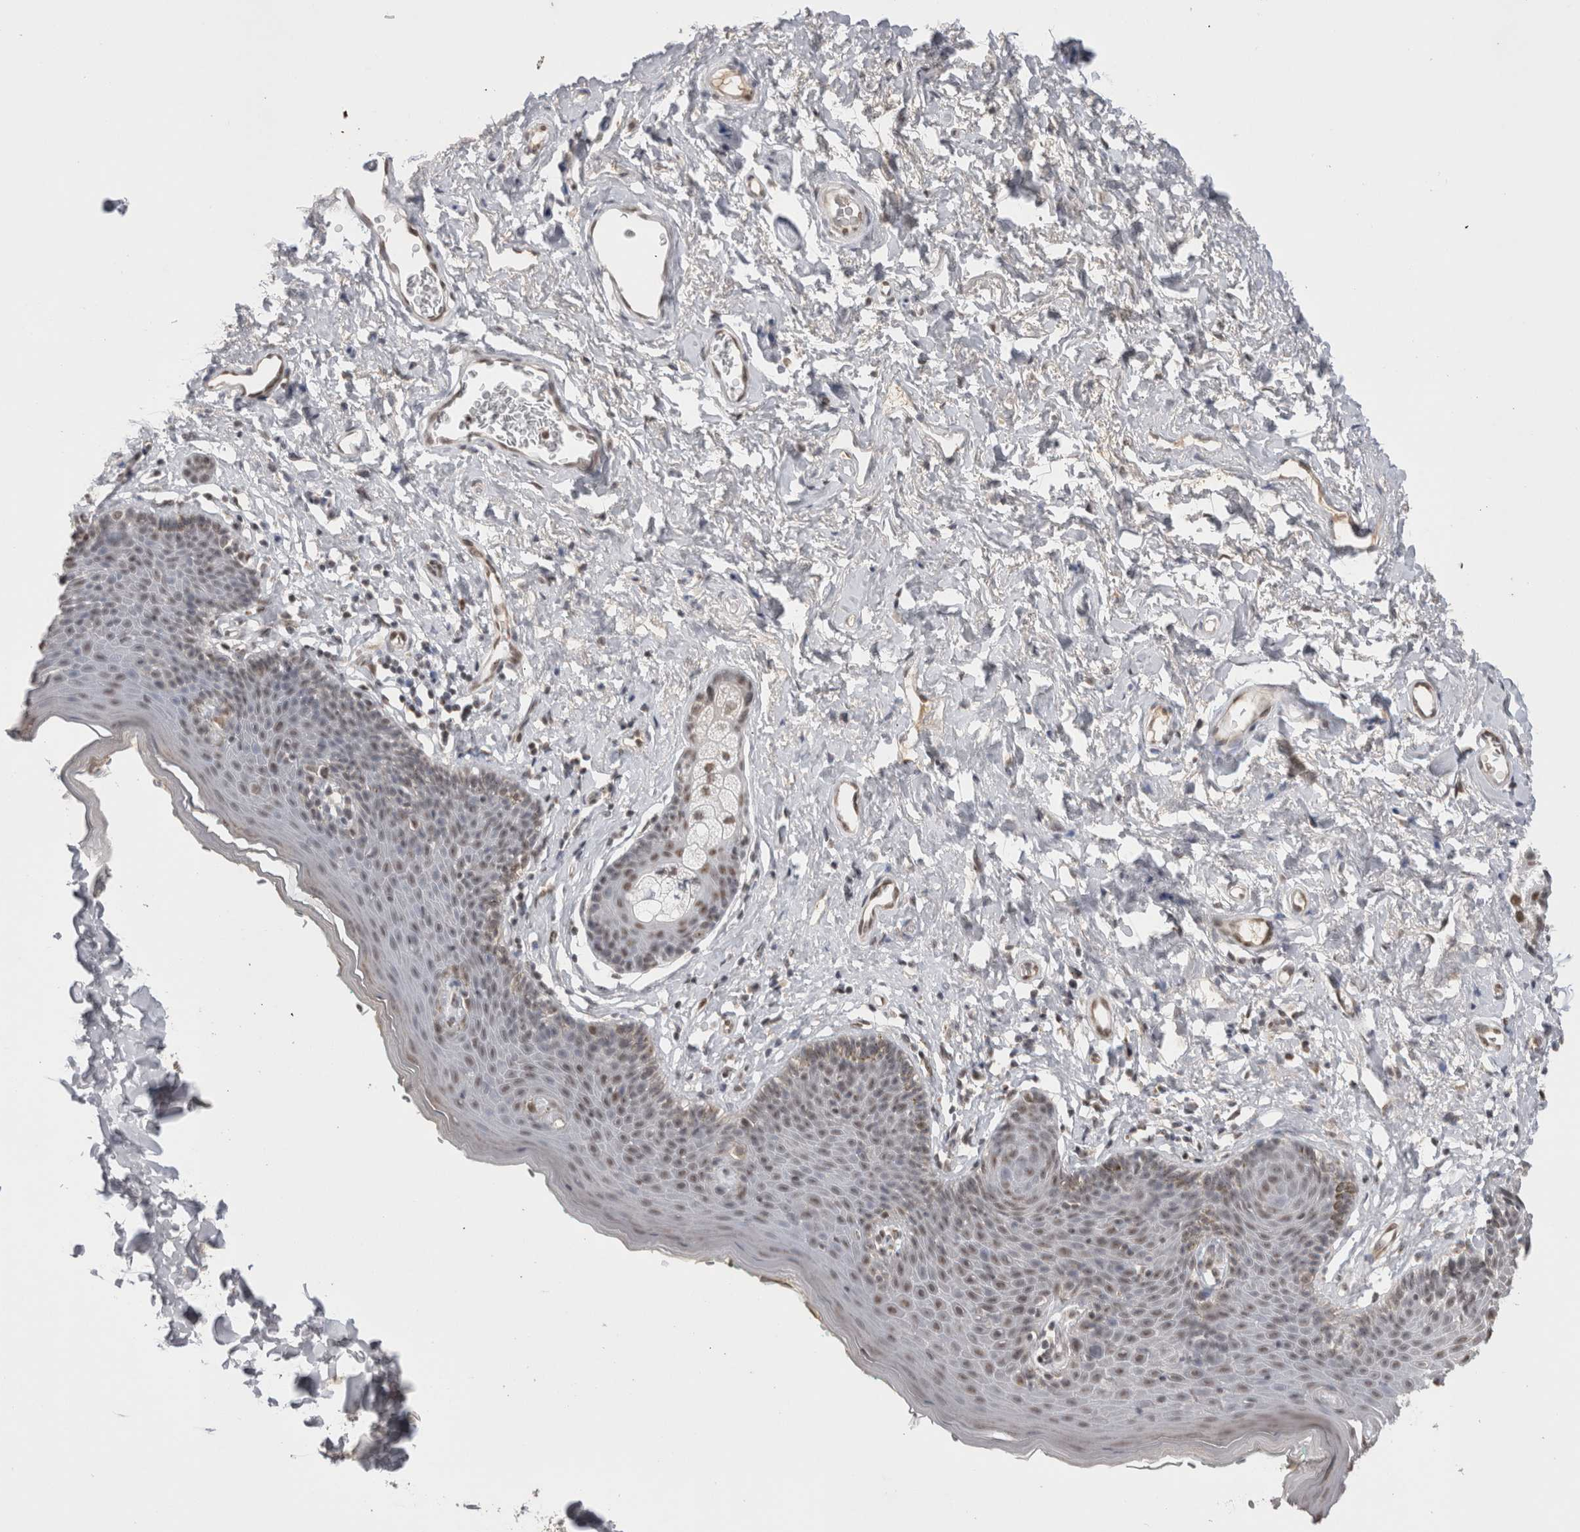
{"staining": {"intensity": "weak", "quantity": "25%-75%", "location": "nuclear"}, "tissue": "skin", "cell_type": "Epidermal cells", "image_type": "normal", "snomed": [{"axis": "morphology", "description": "Normal tissue, NOS"}, {"axis": "topography", "description": "Vulva"}], "caption": "Immunohistochemical staining of normal skin displays weak nuclear protein staining in about 25%-75% of epidermal cells.", "gene": "DAXX", "patient": {"sex": "female", "age": 66}}